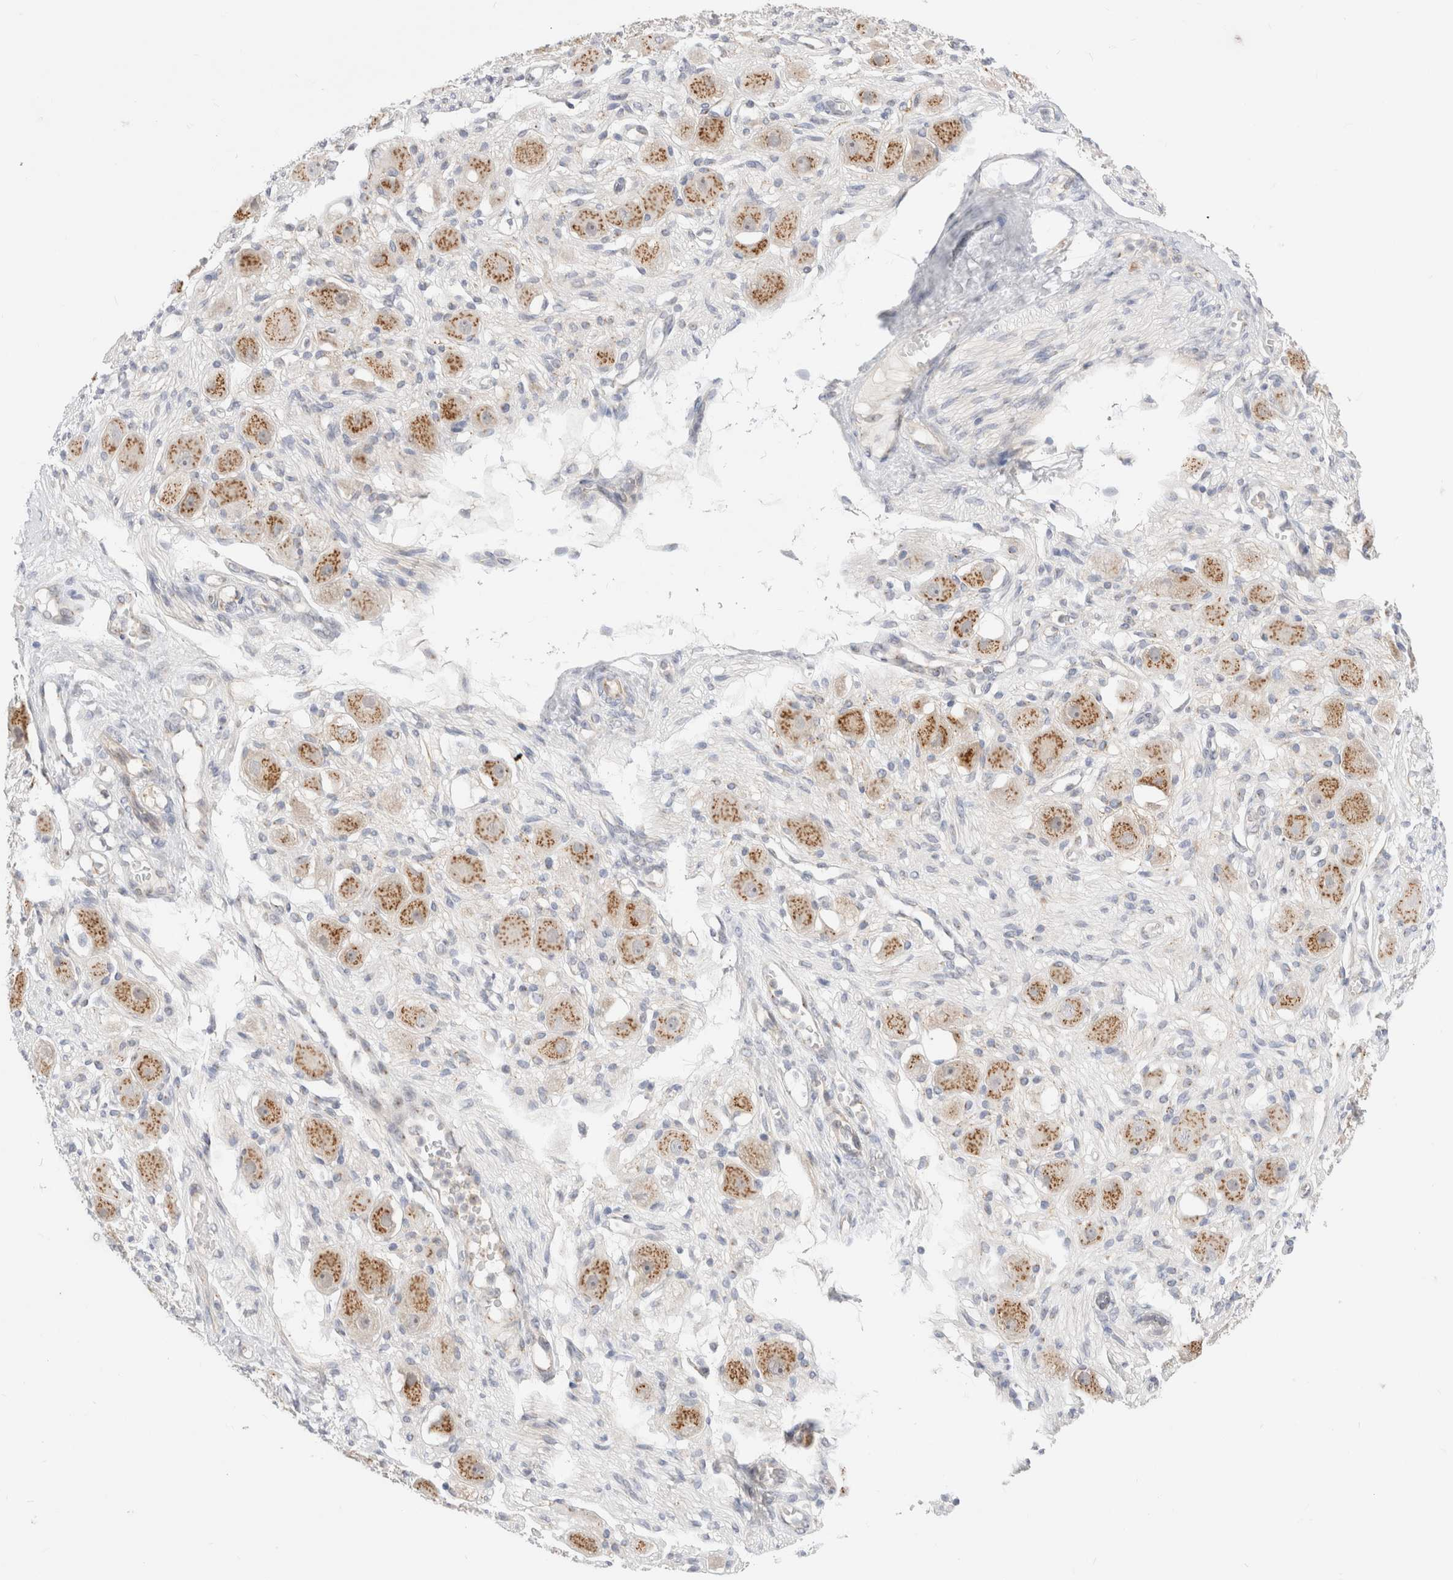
{"staining": {"intensity": "negative", "quantity": "none", "location": "none"}, "tissue": "adipose tissue", "cell_type": "Adipocytes", "image_type": "normal", "snomed": [{"axis": "morphology", "description": "Normal tissue, NOS"}, {"axis": "topography", "description": "Kidney"}, {"axis": "topography", "description": "Peripheral nerve tissue"}], "caption": "Histopathology image shows no protein expression in adipocytes of unremarkable adipose tissue.", "gene": "EFCAB13", "patient": {"sex": "male", "age": 7}}